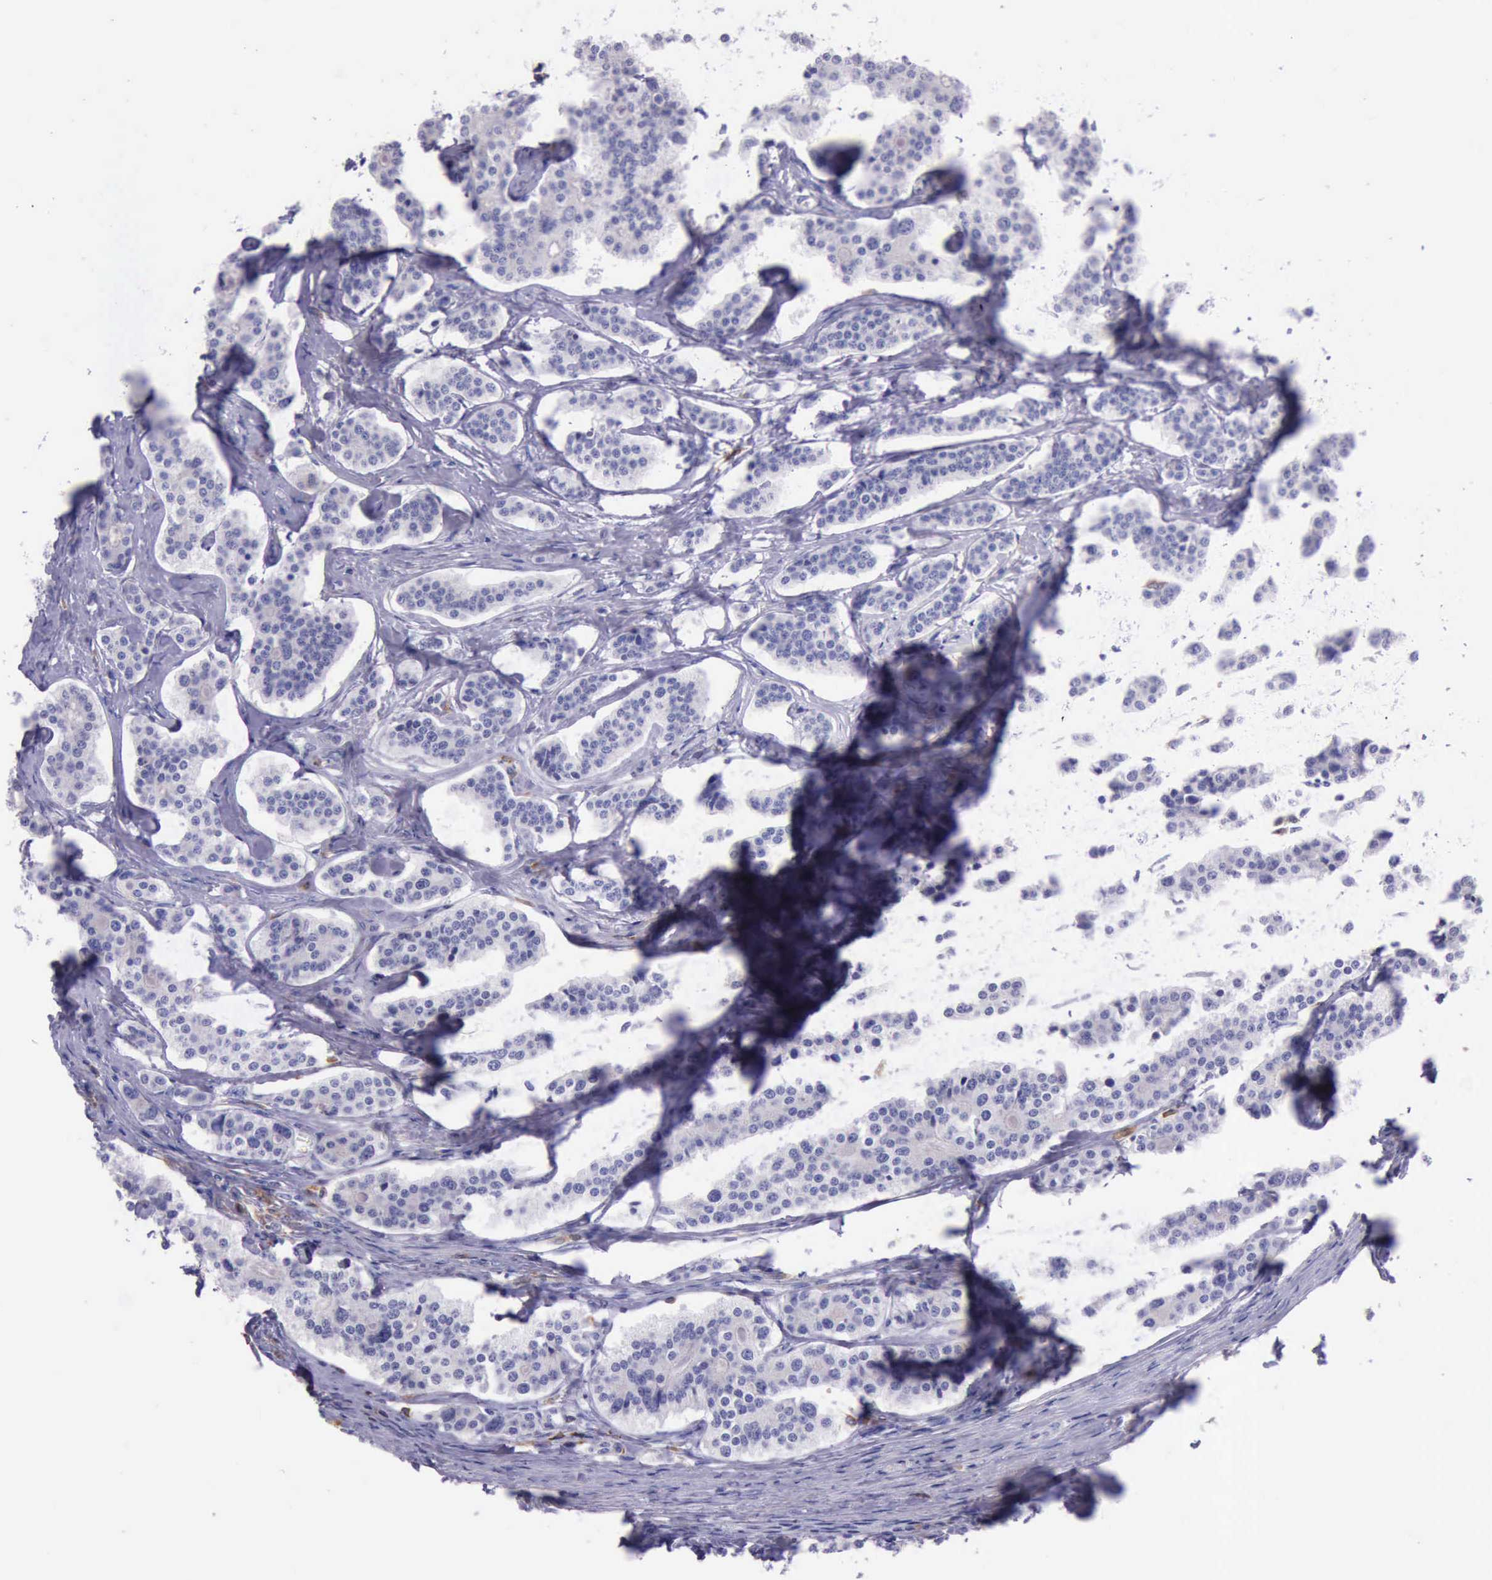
{"staining": {"intensity": "negative", "quantity": "none", "location": "none"}, "tissue": "carcinoid", "cell_type": "Tumor cells", "image_type": "cancer", "snomed": [{"axis": "morphology", "description": "Carcinoid, malignant, NOS"}, {"axis": "topography", "description": "Small intestine"}], "caption": "This is a image of IHC staining of malignant carcinoid, which shows no staining in tumor cells.", "gene": "BTK", "patient": {"sex": "male", "age": 63}}